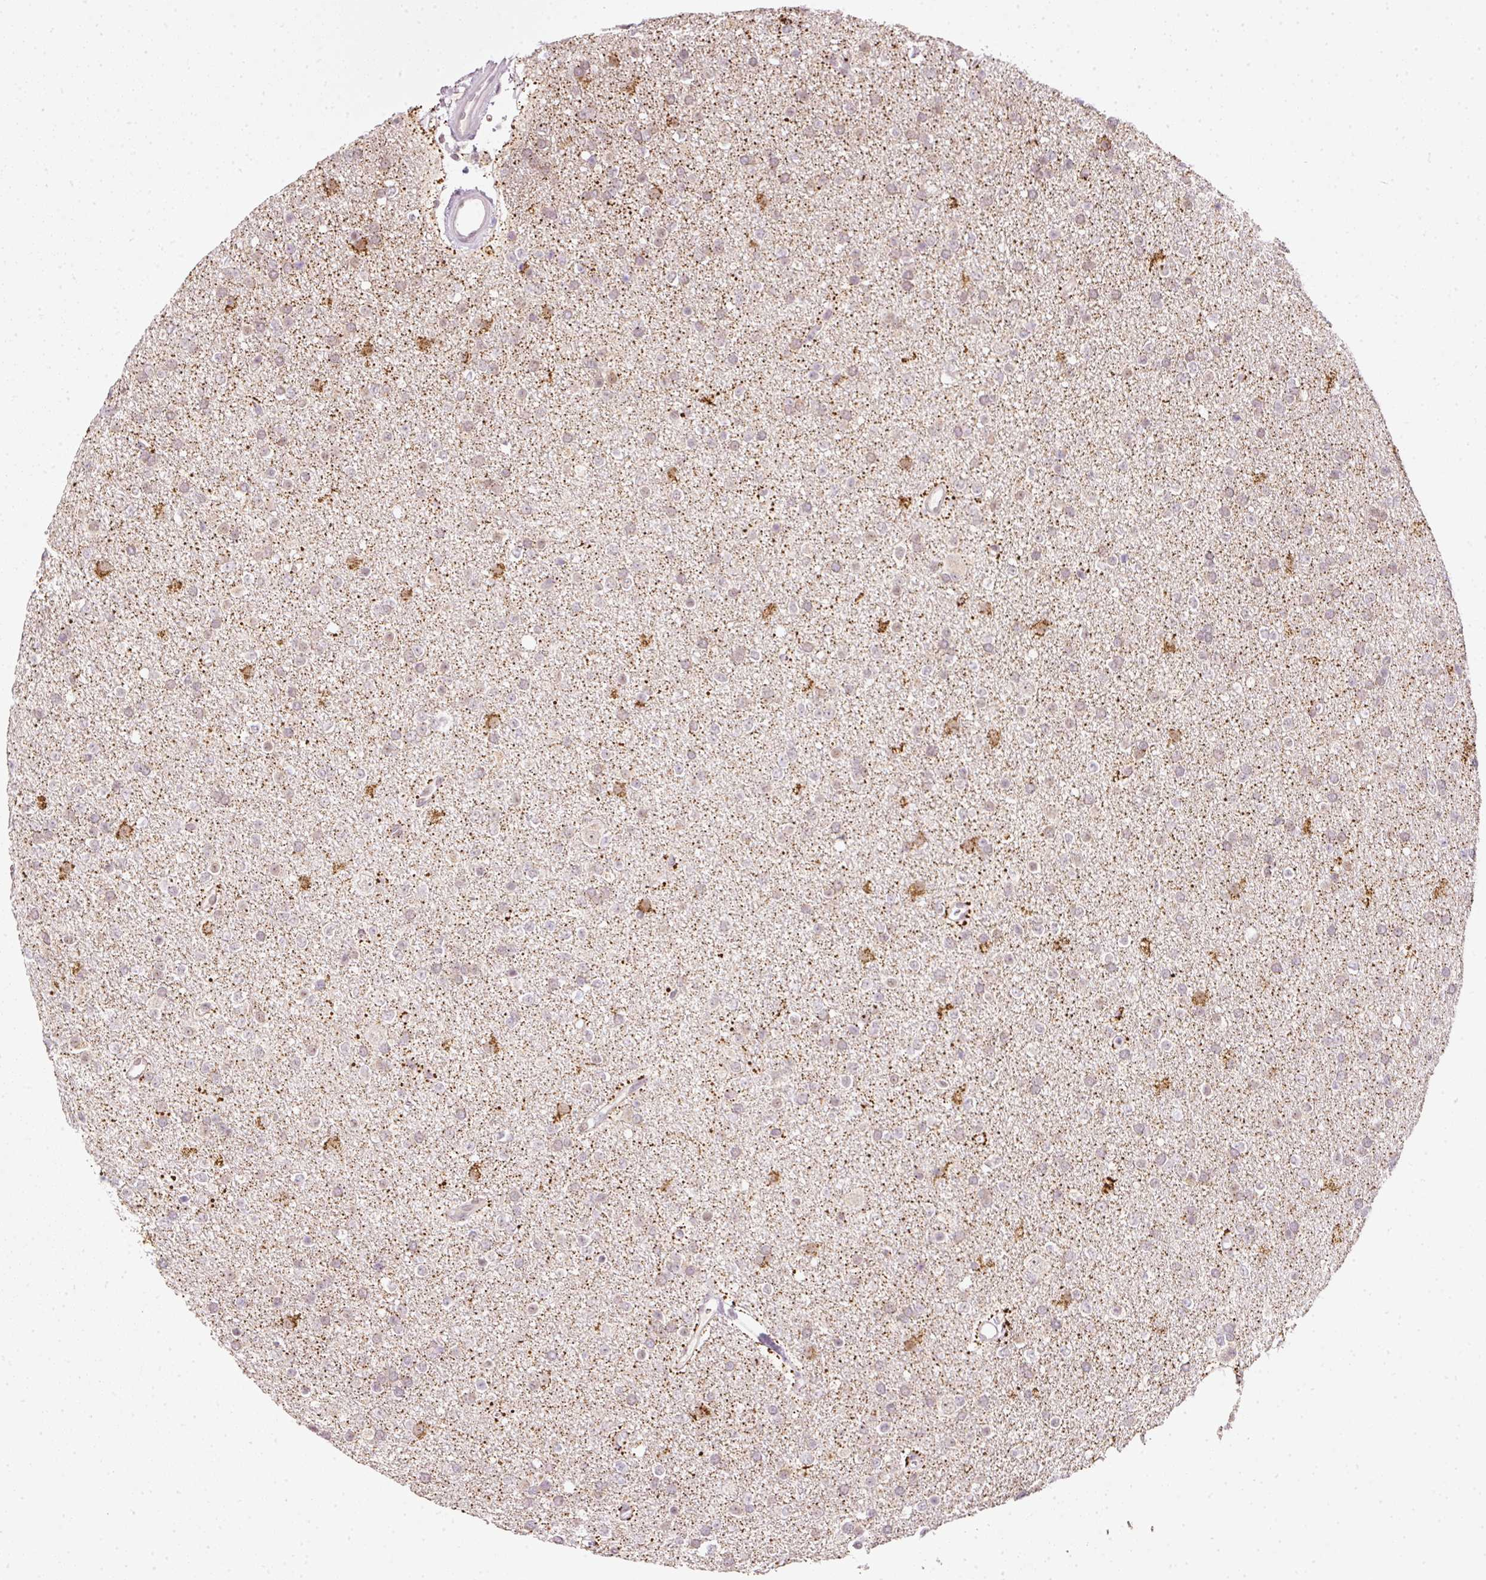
{"staining": {"intensity": "weak", "quantity": "<25%", "location": "nuclear"}, "tissue": "glioma", "cell_type": "Tumor cells", "image_type": "cancer", "snomed": [{"axis": "morphology", "description": "Glioma, malignant, Low grade"}, {"axis": "topography", "description": "Brain"}], "caption": "Human low-grade glioma (malignant) stained for a protein using immunohistochemistry demonstrates no staining in tumor cells.", "gene": "FSTL3", "patient": {"sex": "female", "age": 34}}